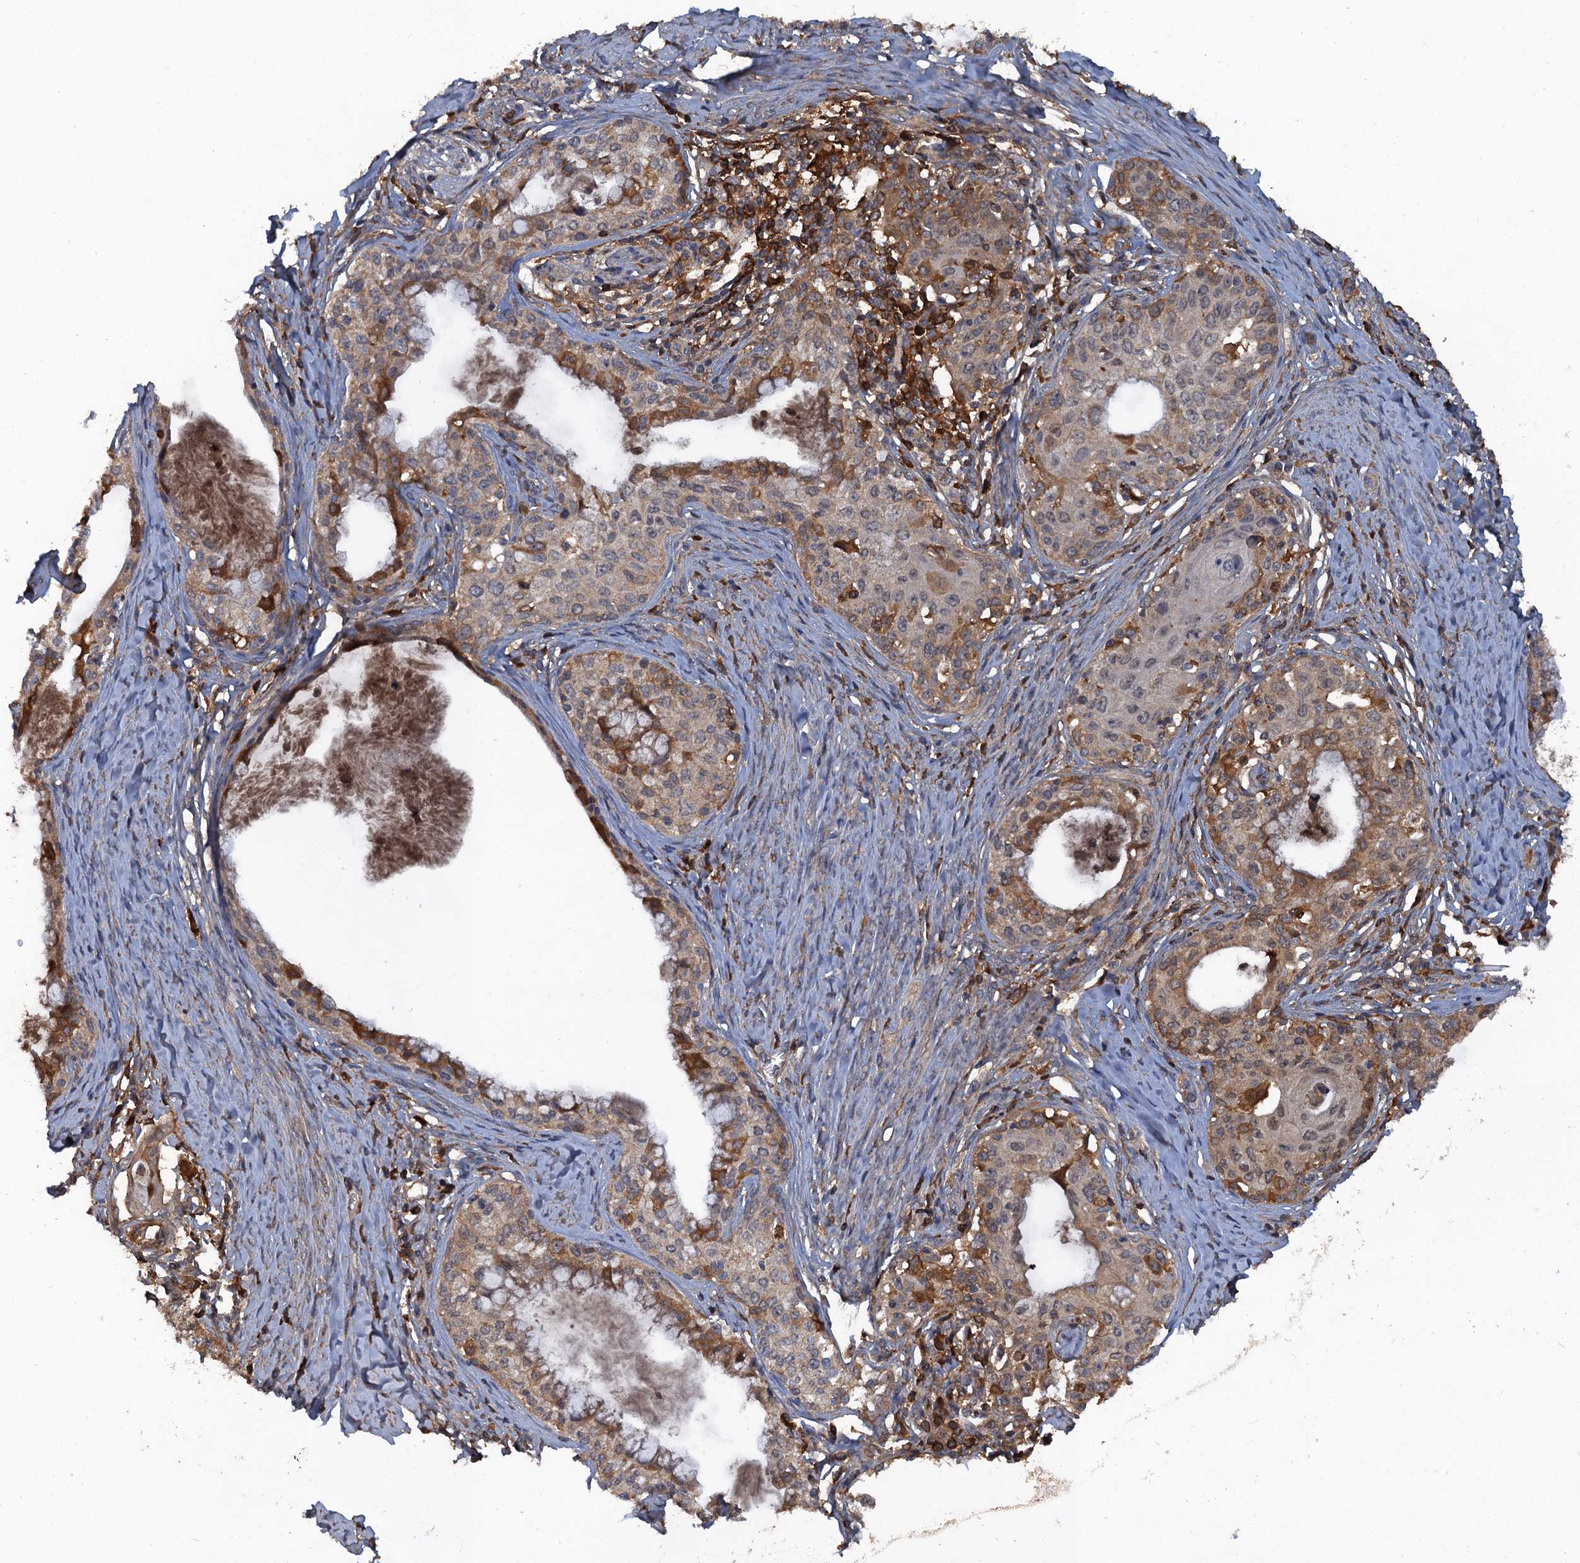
{"staining": {"intensity": "moderate", "quantity": ">75%", "location": "cytoplasmic/membranous"}, "tissue": "cervical cancer", "cell_type": "Tumor cells", "image_type": "cancer", "snomed": [{"axis": "morphology", "description": "Squamous cell carcinoma, NOS"}, {"axis": "morphology", "description": "Adenocarcinoma, NOS"}, {"axis": "topography", "description": "Cervix"}], "caption": "Cervical squamous cell carcinoma stained with a protein marker displays moderate staining in tumor cells.", "gene": "HAPLN3", "patient": {"sex": "female", "age": 52}}